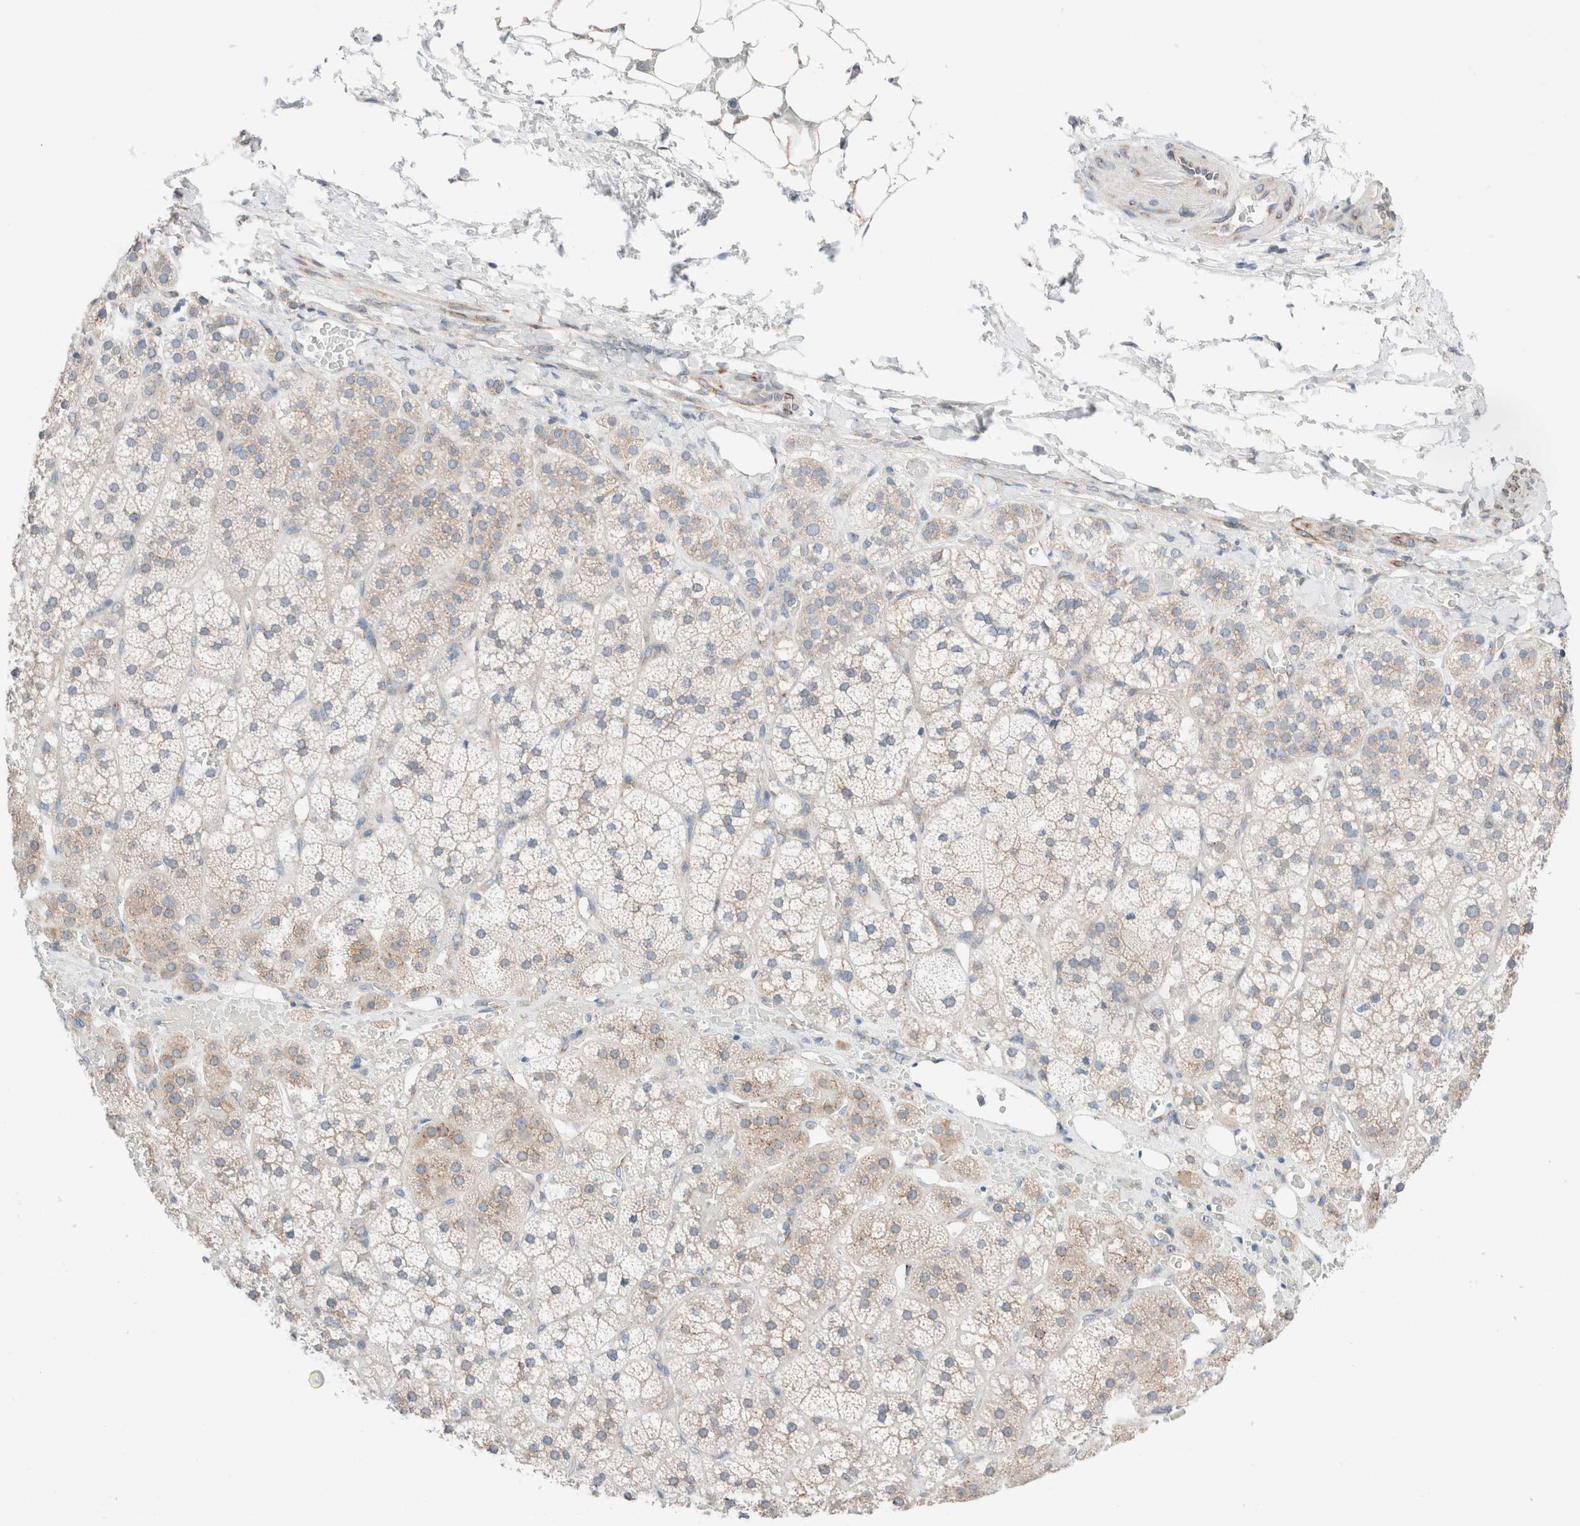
{"staining": {"intensity": "weak", "quantity": "25%-75%", "location": "cytoplasmic/membranous"}, "tissue": "adrenal gland", "cell_type": "Glandular cells", "image_type": "normal", "snomed": [{"axis": "morphology", "description": "Normal tissue, NOS"}, {"axis": "topography", "description": "Adrenal gland"}], "caption": "IHC of normal adrenal gland reveals low levels of weak cytoplasmic/membranous staining in approximately 25%-75% of glandular cells.", "gene": "CASC3", "patient": {"sex": "female", "age": 44}}